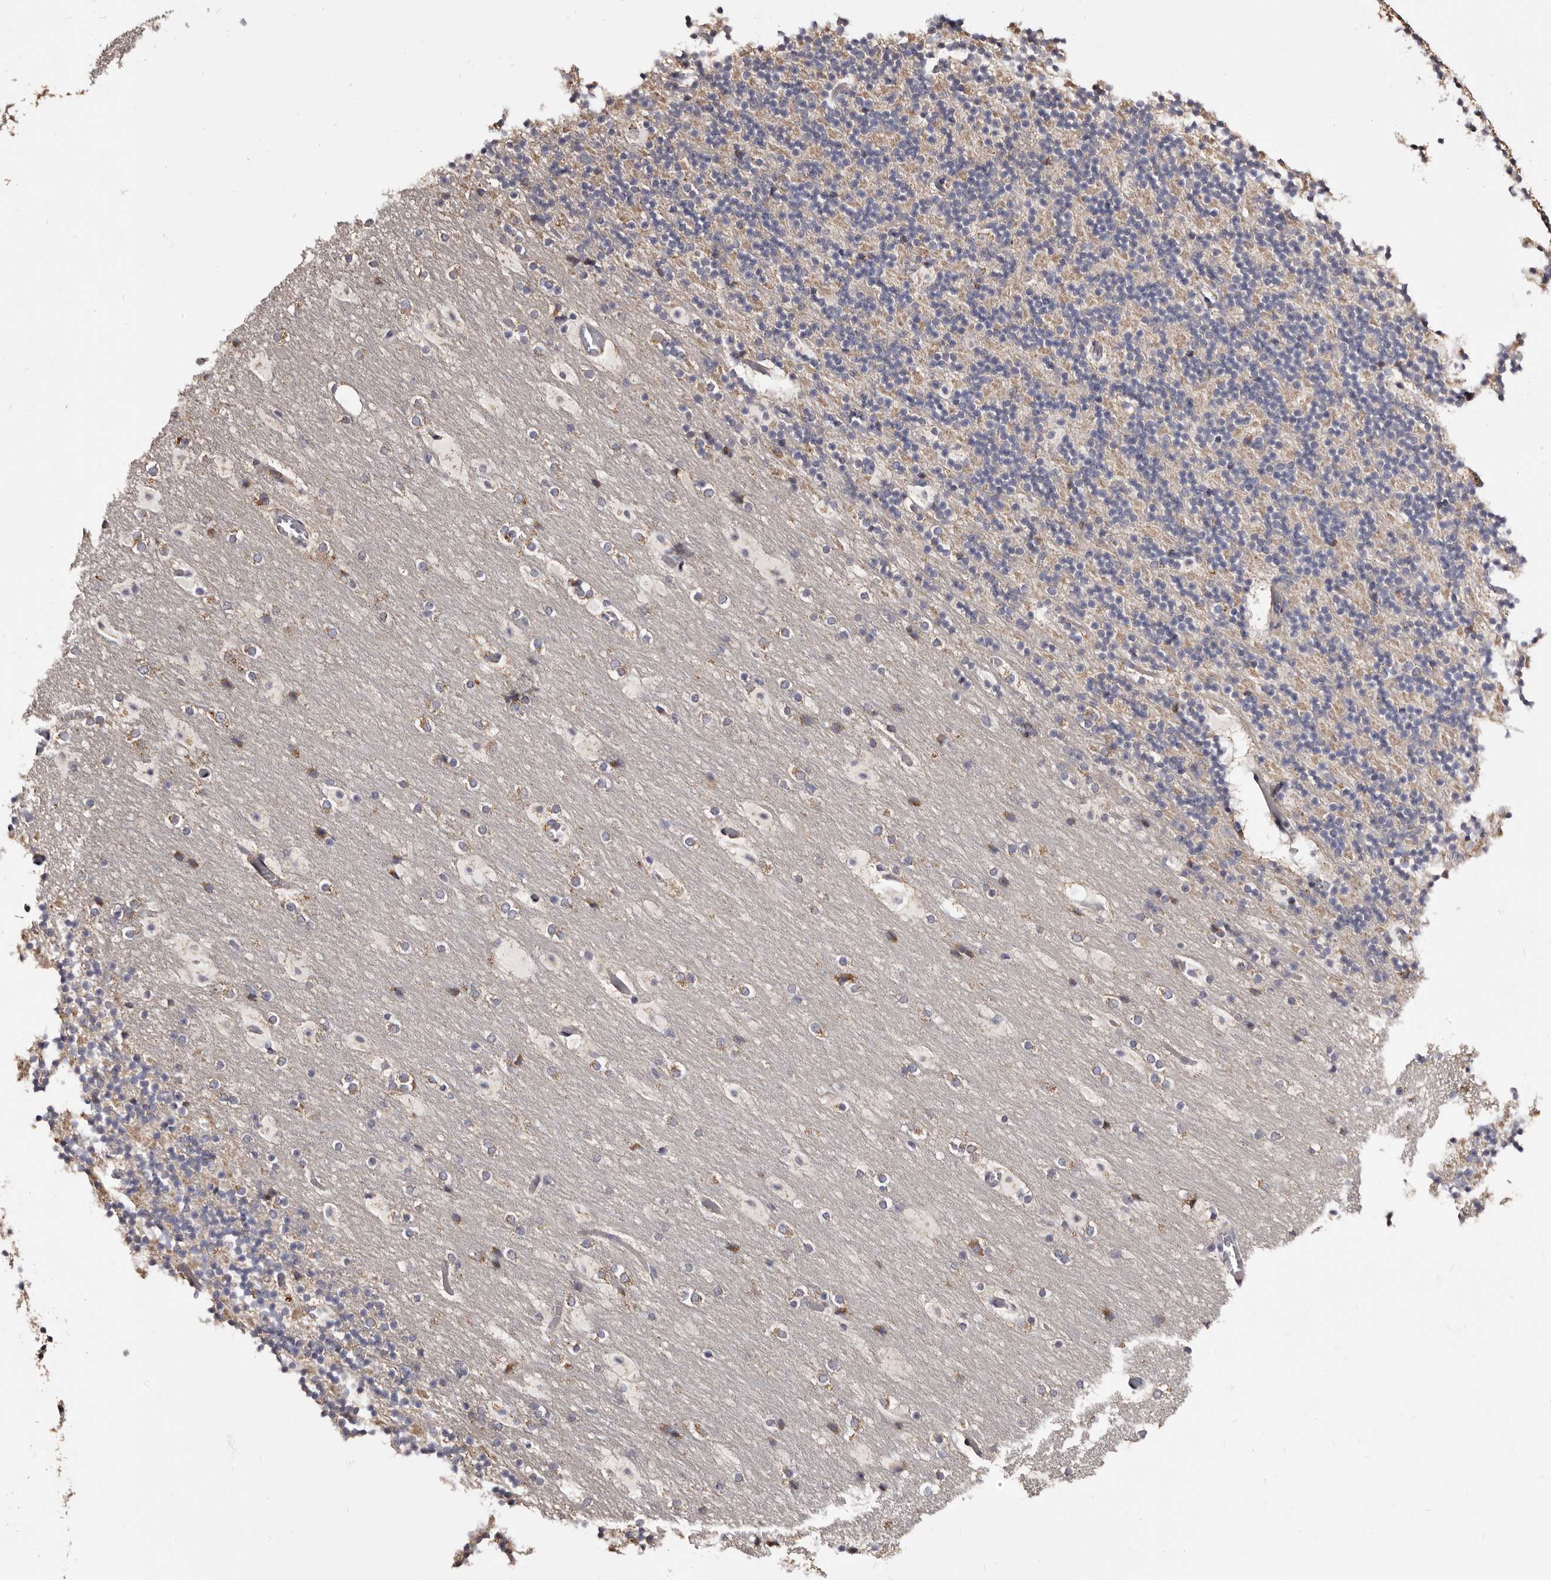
{"staining": {"intensity": "negative", "quantity": "none", "location": "none"}, "tissue": "cerebellum", "cell_type": "Cells in granular layer", "image_type": "normal", "snomed": [{"axis": "morphology", "description": "Normal tissue, NOS"}, {"axis": "topography", "description": "Cerebellum"}], "caption": "An IHC micrograph of normal cerebellum is shown. There is no staining in cells in granular layer of cerebellum.", "gene": "PTAFR", "patient": {"sex": "male", "age": 57}}